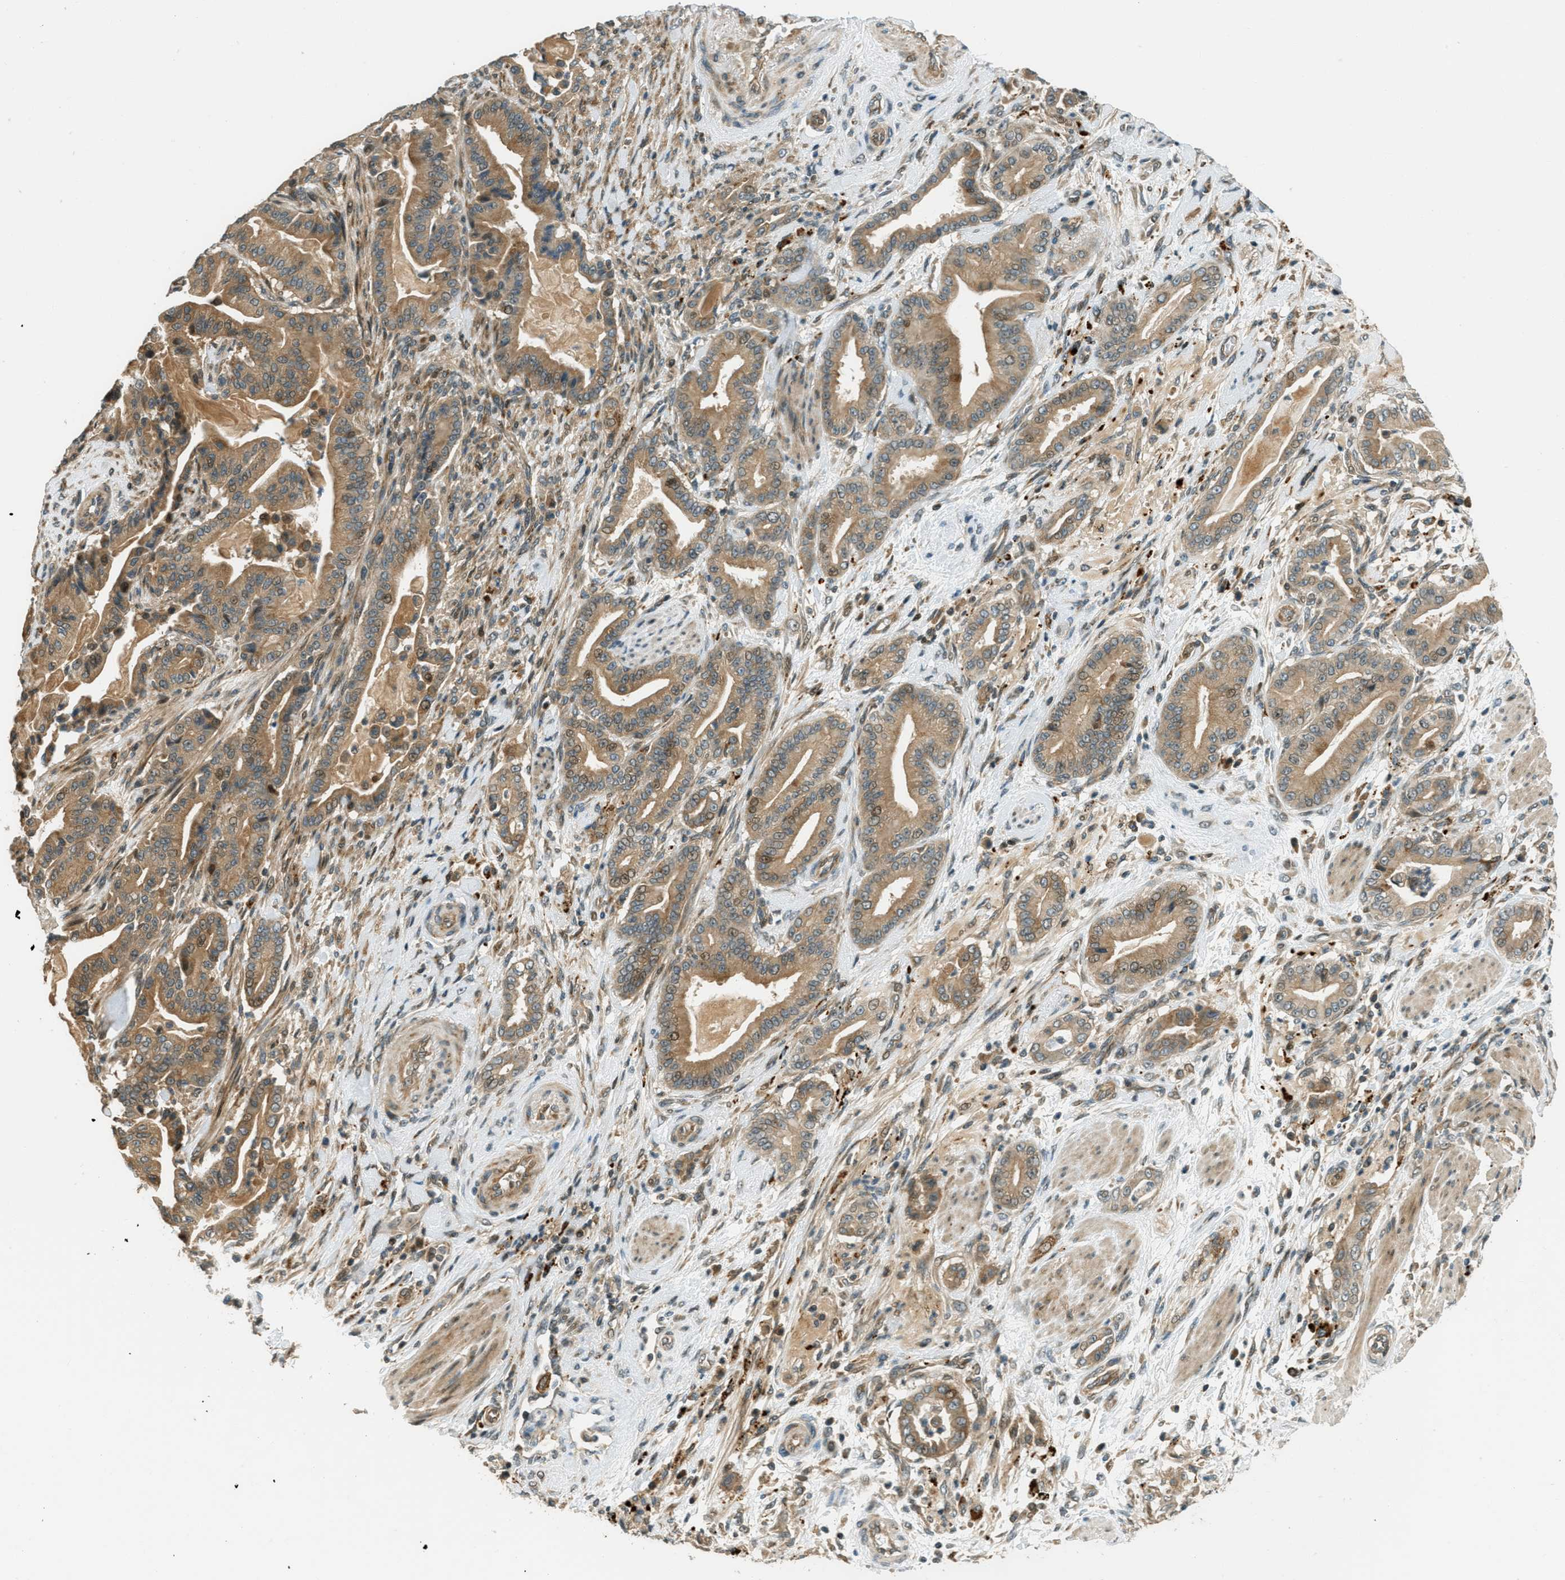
{"staining": {"intensity": "moderate", "quantity": ">75%", "location": "cytoplasmic/membranous"}, "tissue": "pancreatic cancer", "cell_type": "Tumor cells", "image_type": "cancer", "snomed": [{"axis": "morphology", "description": "Normal tissue, NOS"}, {"axis": "morphology", "description": "Adenocarcinoma, NOS"}, {"axis": "topography", "description": "Pancreas"}], "caption": "The image demonstrates staining of pancreatic cancer (adenocarcinoma), revealing moderate cytoplasmic/membranous protein expression (brown color) within tumor cells. (DAB IHC with brightfield microscopy, high magnification).", "gene": "PTPN23", "patient": {"sex": "male", "age": 63}}